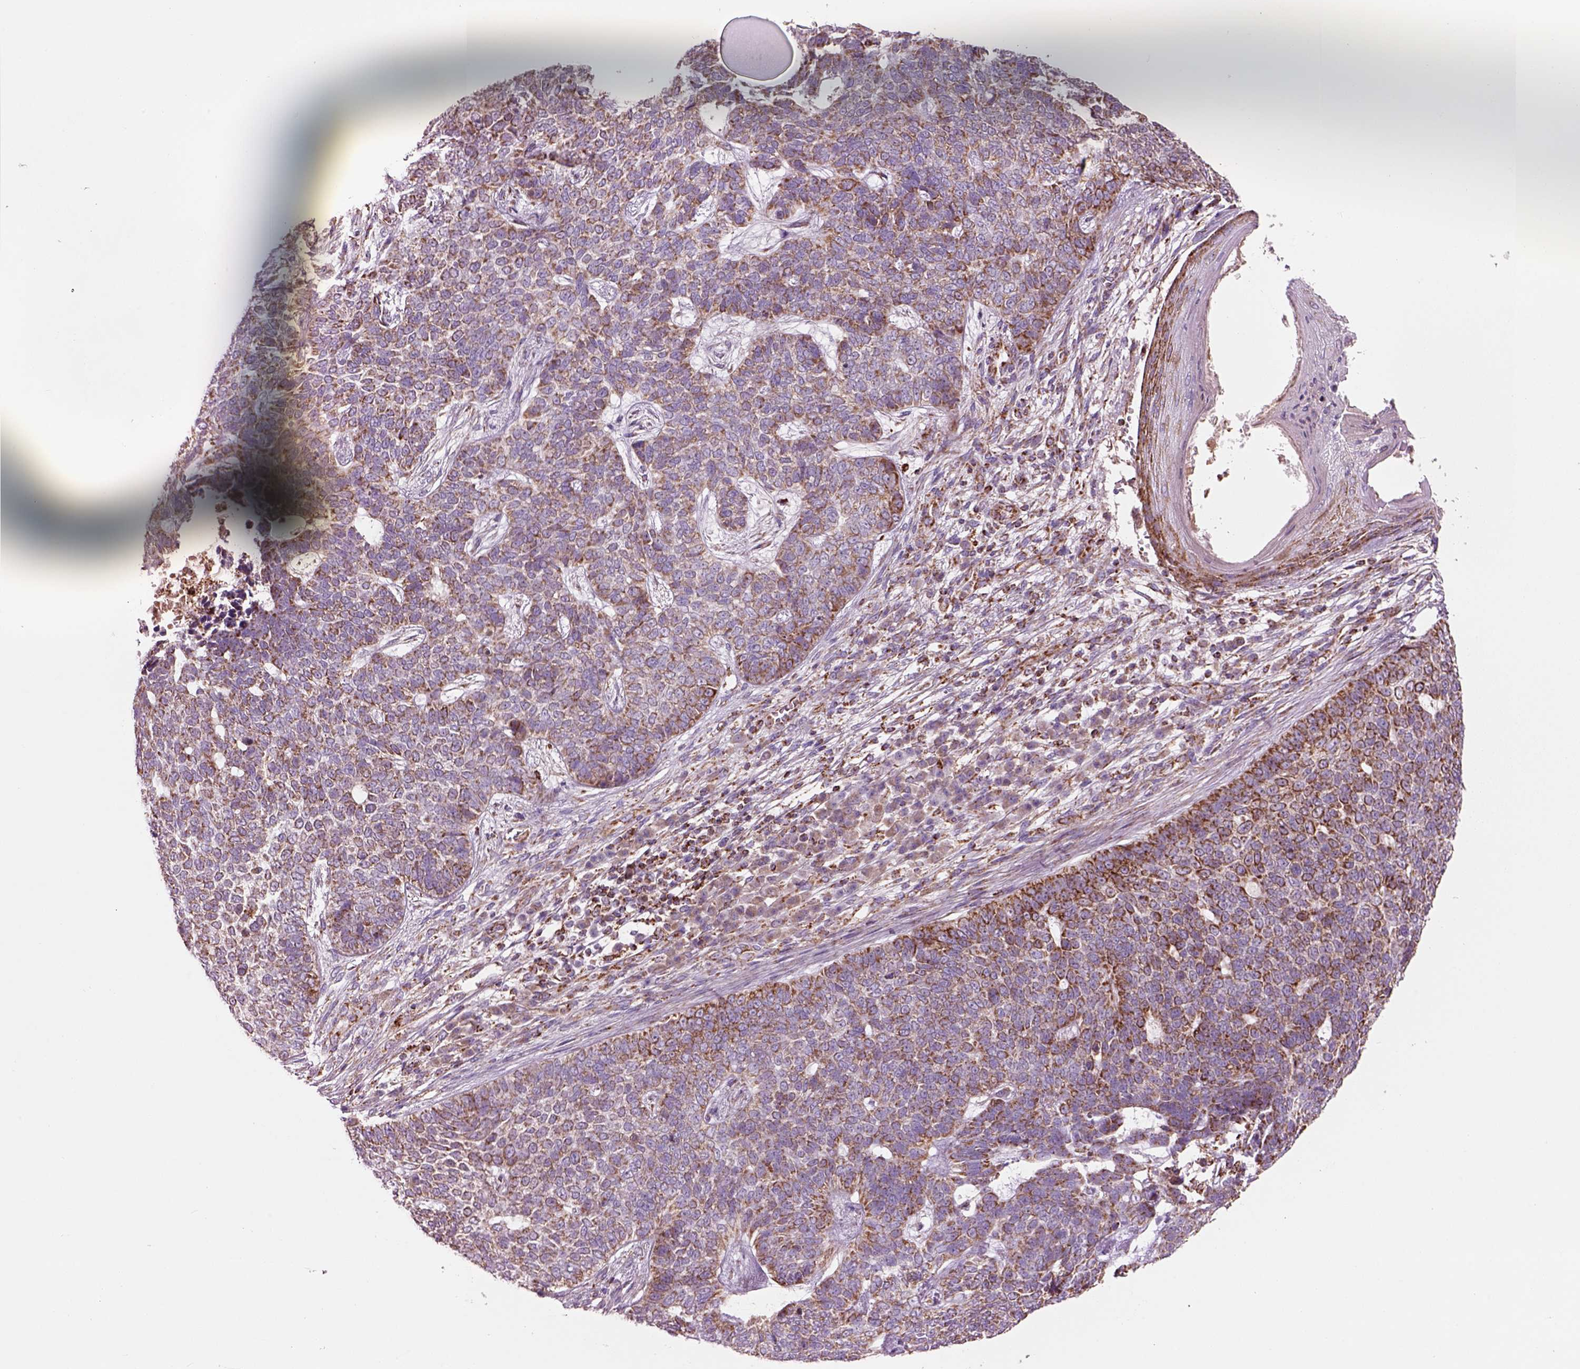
{"staining": {"intensity": "moderate", "quantity": ">75%", "location": "cytoplasmic/membranous"}, "tissue": "skin cancer", "cell_type": "Tumor cells", "image_type": "cancer", "snomed": [{"axis": "morphology", "description": "Basal cell carcinoma"}, {"axis": "topography", "description": "Skin"}], "caption": "Skin cancer stained with immunohistochemistry displays moderate cytoplasmic/membranous staining in about >75% of tumor cells. (IHC, brightfield microscopy, high magnification).", "gene": "SLC25A24", "patient": {"sex": "female", "age": 69}}